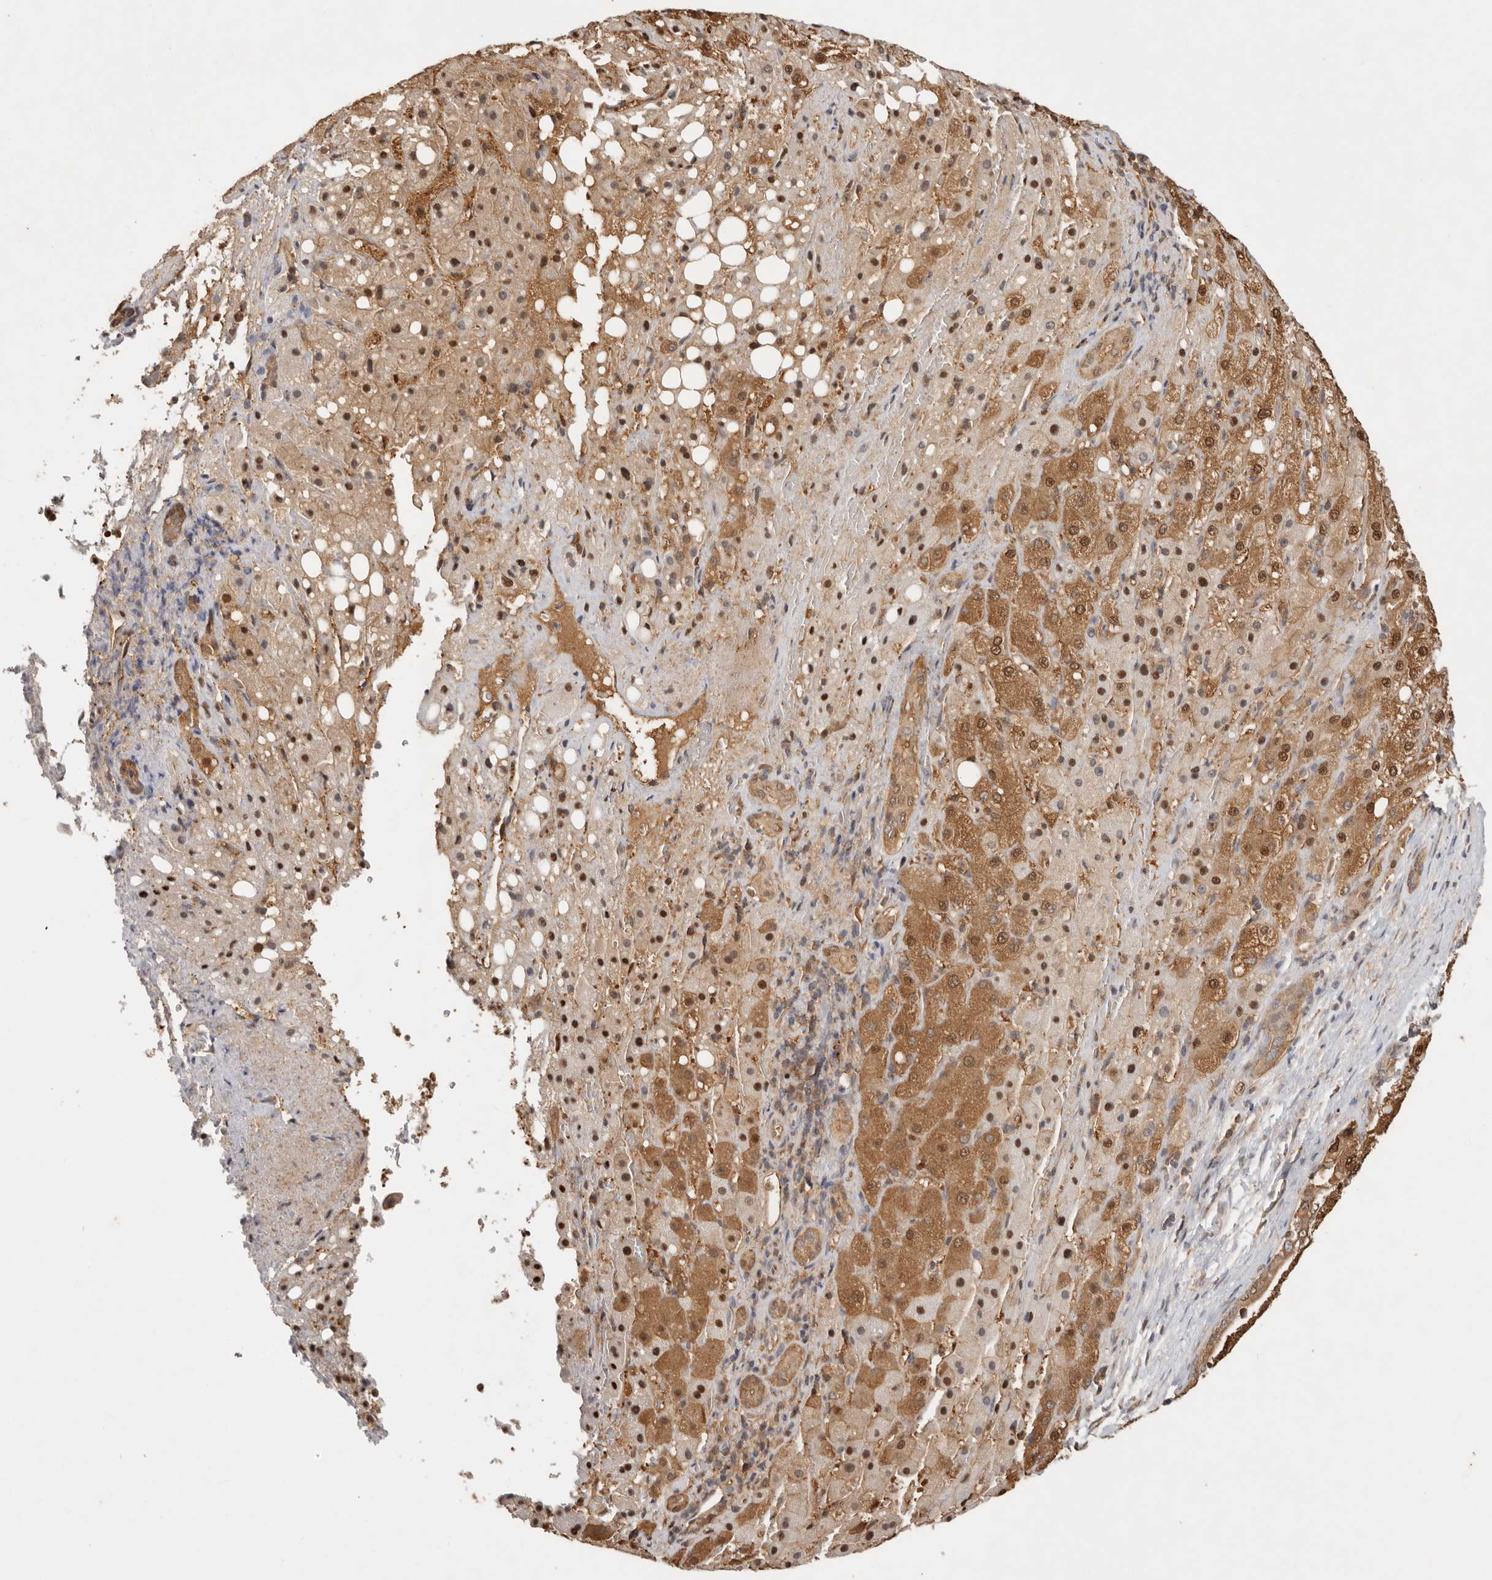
{"staining": {"intensity": "strong", "quantity": ">75%", "location": "cytoplasmic/membranous,nuclear"}, "tissue": "liver cancer", "cell_type": "Tumor cells", "image_type": "cancer", "snomed": [{"axis": "morphology", "description": "Carcinoma, Hepatocellular, NOS"}, {"axis": "topography", "description": "Liver"}], "caption": "Immunohistochemical staining of human liver cancer (hepatocellular carcinoma) exhibits strong cytoplasmic/membranous and nuclear protein positivity in about >75% of tumor cells.", "gene": "PSMA5", "patient": {"sex": "male", "age": 80}}